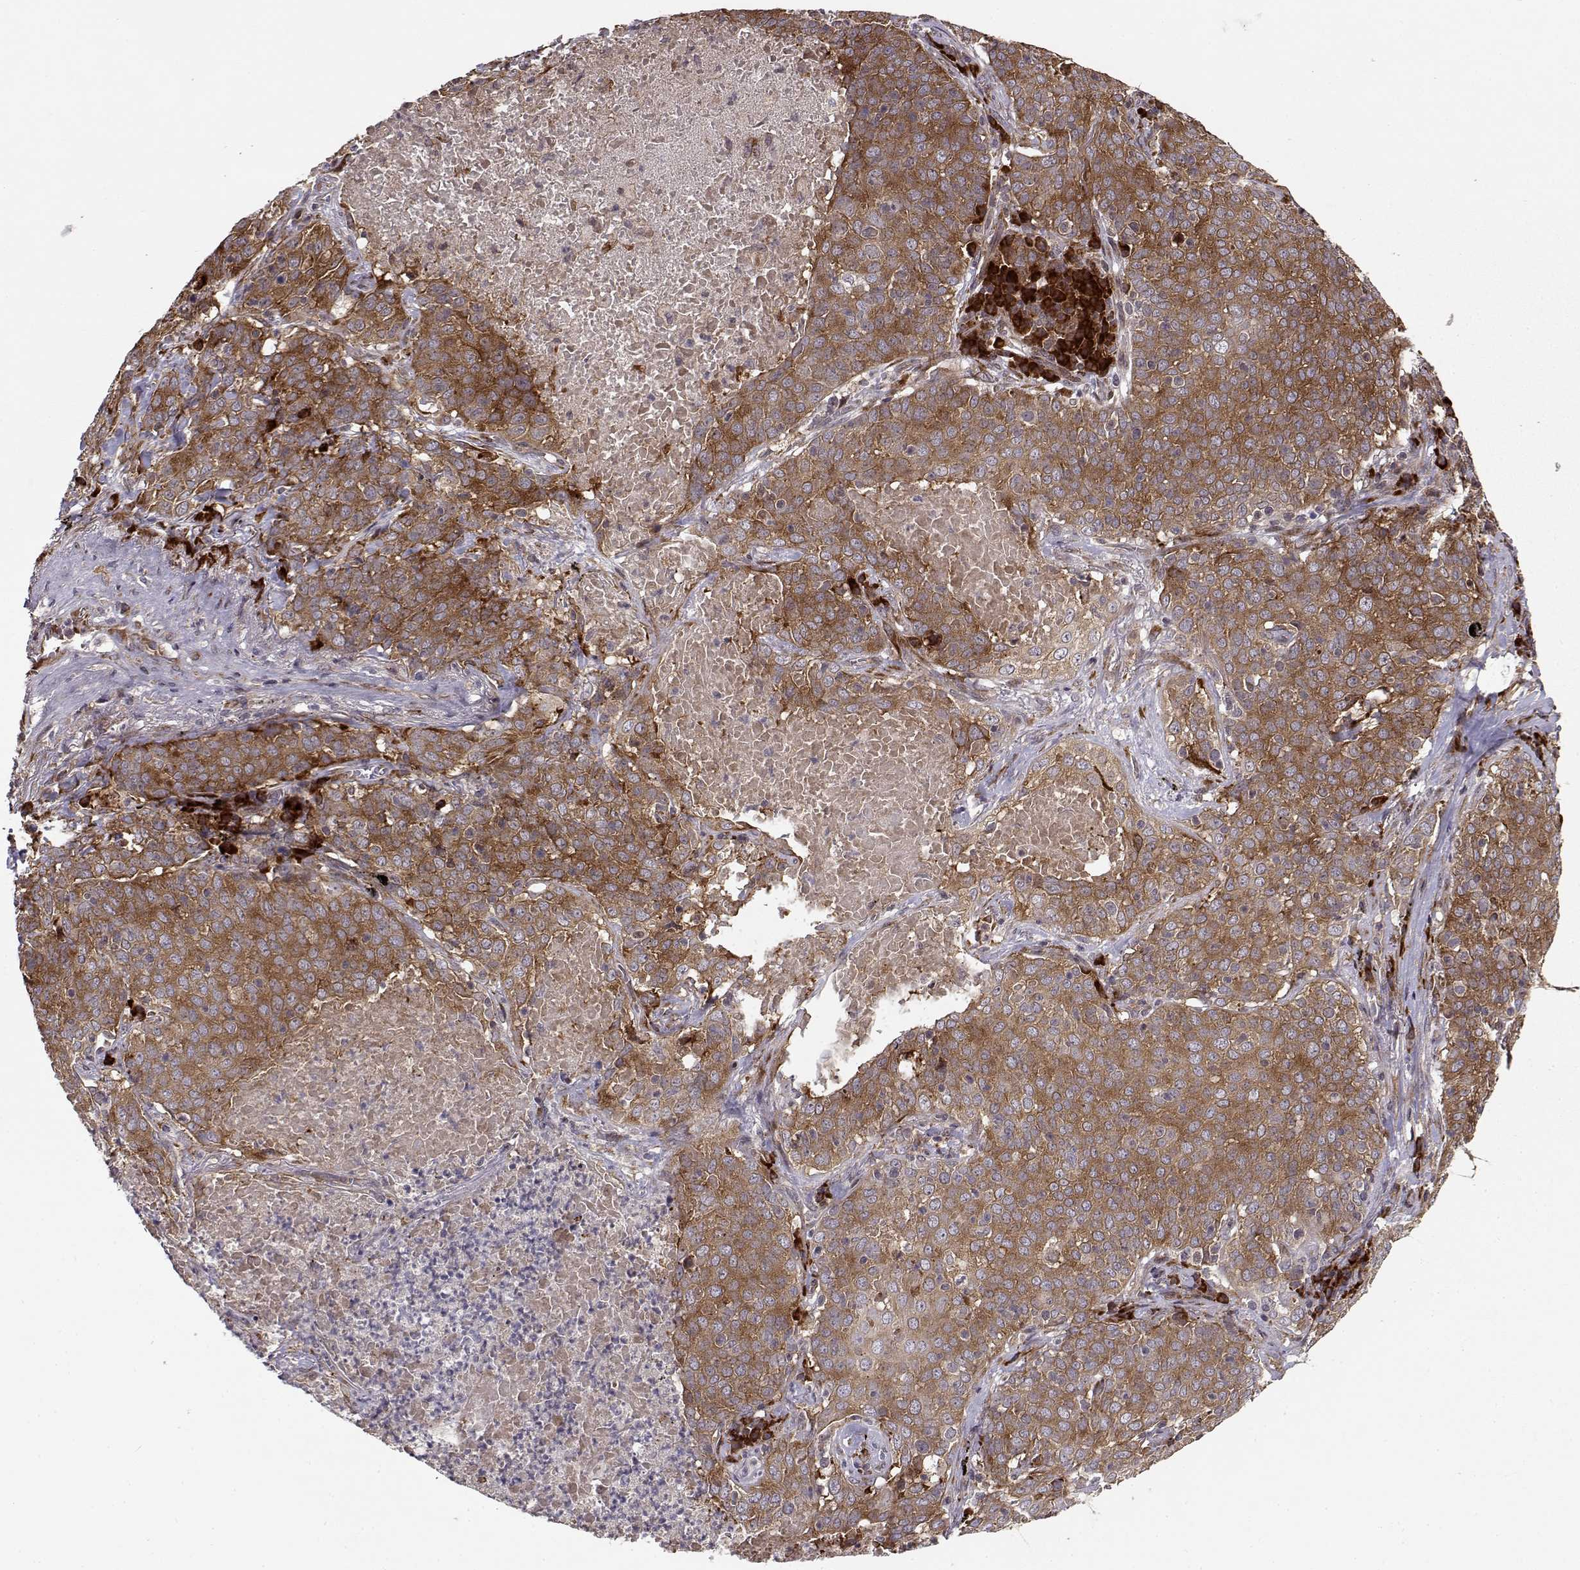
{"staining": {"intensity": "strong", "quantity": ">75%", "location": "cytoplasmic/membranous"}, "tissue": "lung cancer", "cell_type": "Tumor cells", "image_type": "cancer", "snomed": [{"axis": "morphology", "description": "Squamous cell carcinoma, NOS"}, {"axis": "topography", "description": "Lung"}], "caption": "Tumor cells demonstrate high levels of strong cytoplasmic/membranous expression in approximately >75% of cells in human lung cancer. The protein of interest is stained brown, and the nuclei are stained in blue (DAB (3,3'-diaminobenzidine) IHC with brightfield microscopy, high magnification).", "gene": "RPL31", "patient": {"sex": "male", "age": 82}}